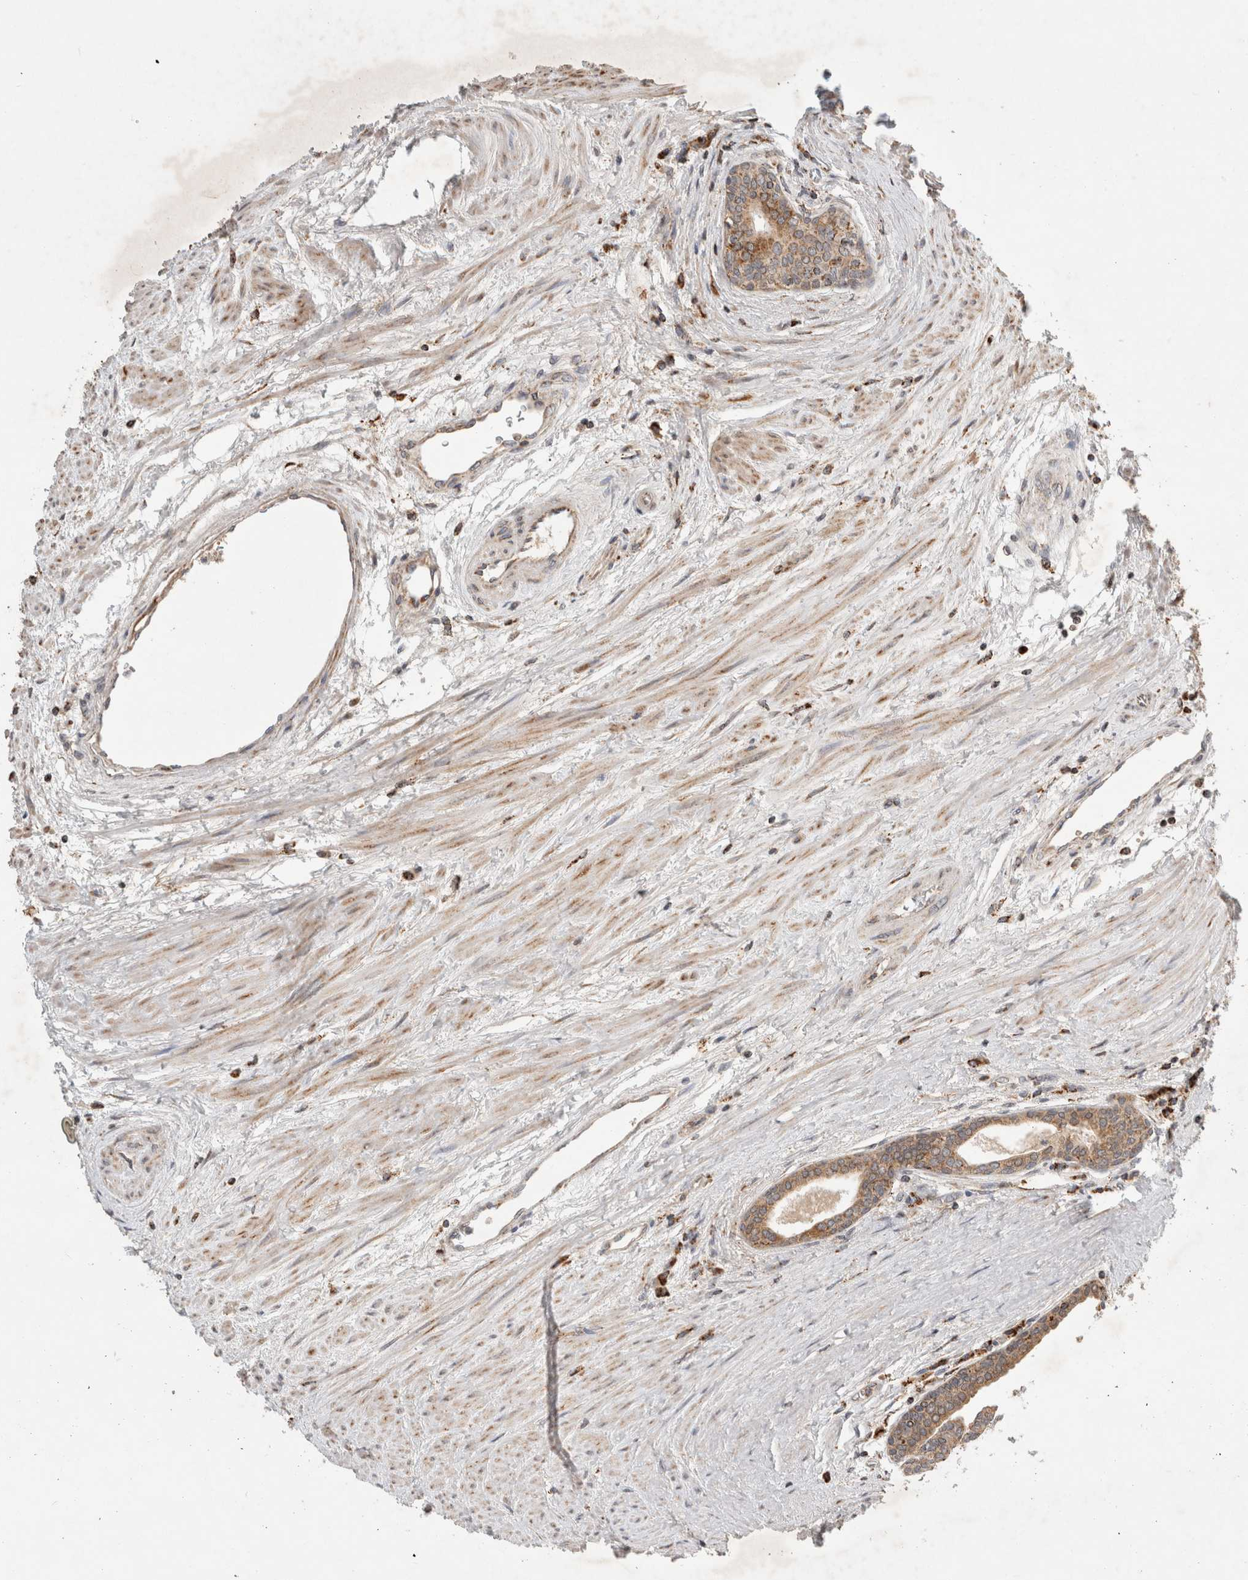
{"staining": {"intensity": "moderate", "quantity": ">75%", "location": "cytoplasmic/membranous"}, "tissue": "prostate cancer", "cell_type": "Tumor cells", "image_type": "cancer", "snomed": [{"axis": "morphology", "description": "Adenocarcinoma, High grade"}, {"axis": "topography", "description": "Prostate"}], "caption": "DAB immunohistochemical staining of human high-grade adenocarcinoma (prostate) displays moderate cytoplasmic/membranous protein staining in approximately >75% of tumor cells.", "gene": "HROB", "patient": {"sex": "male", "age": 61}}